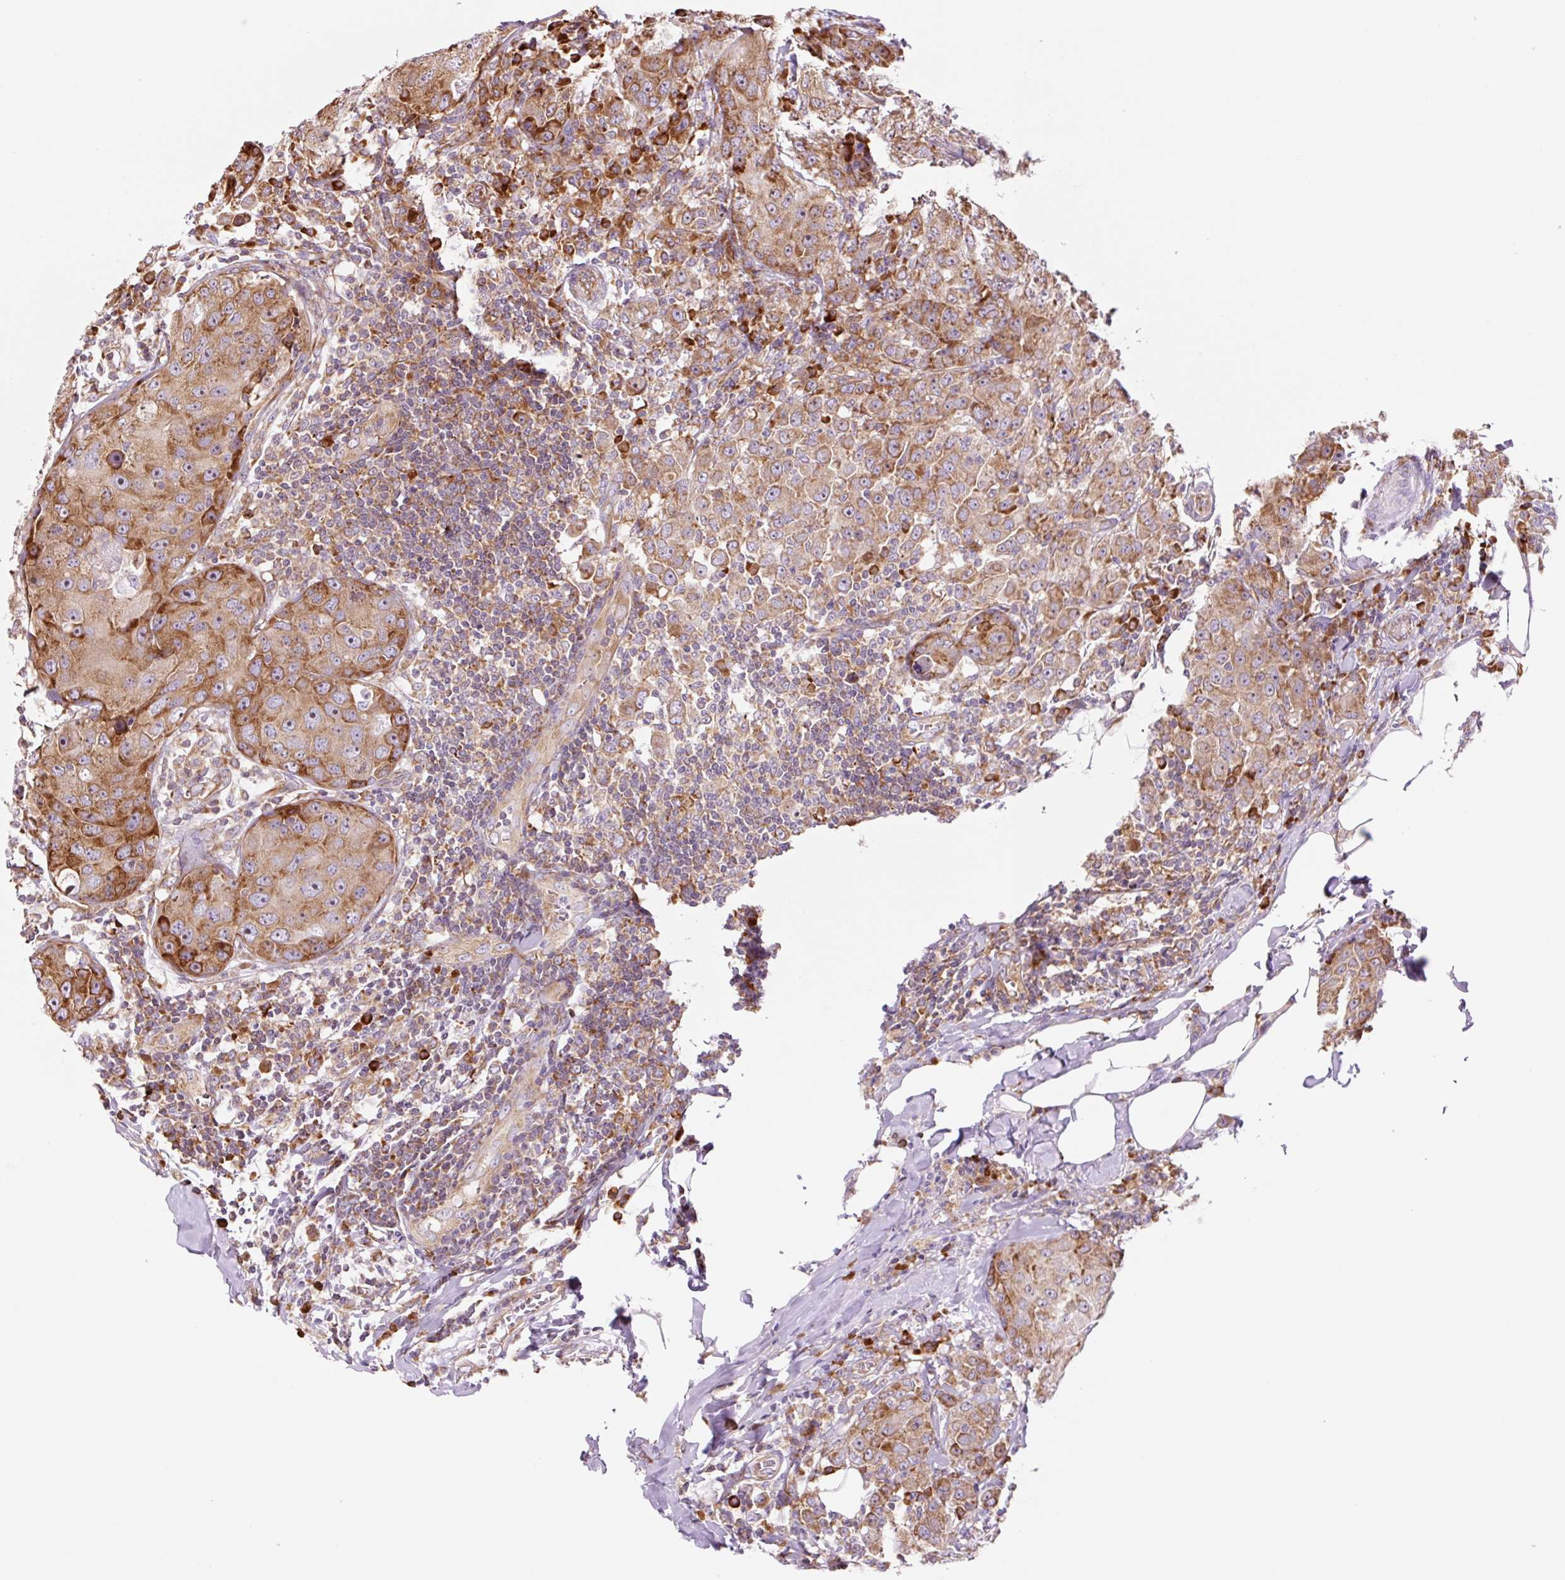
{"staining": {"intensity": "moderate", "quantity": ">75%", "location": "cytoplasmic/membranous"}, "tissue": "breast cancer", "cell_type": "Tumor cells", "image_type": "cancer", "snomed": [{"axis": "morphology", "description": "Duct carcinoma"}, {"axis": "topography", "description": "Breast"}], "caption": "A brown stain labels moderate cytoplasmic/membranous expression of a protein in human breast infiltrating ductal carcinoma tumor cells.", "gene": "RPL41", "patient": {"sex": "female", "age": 43}}